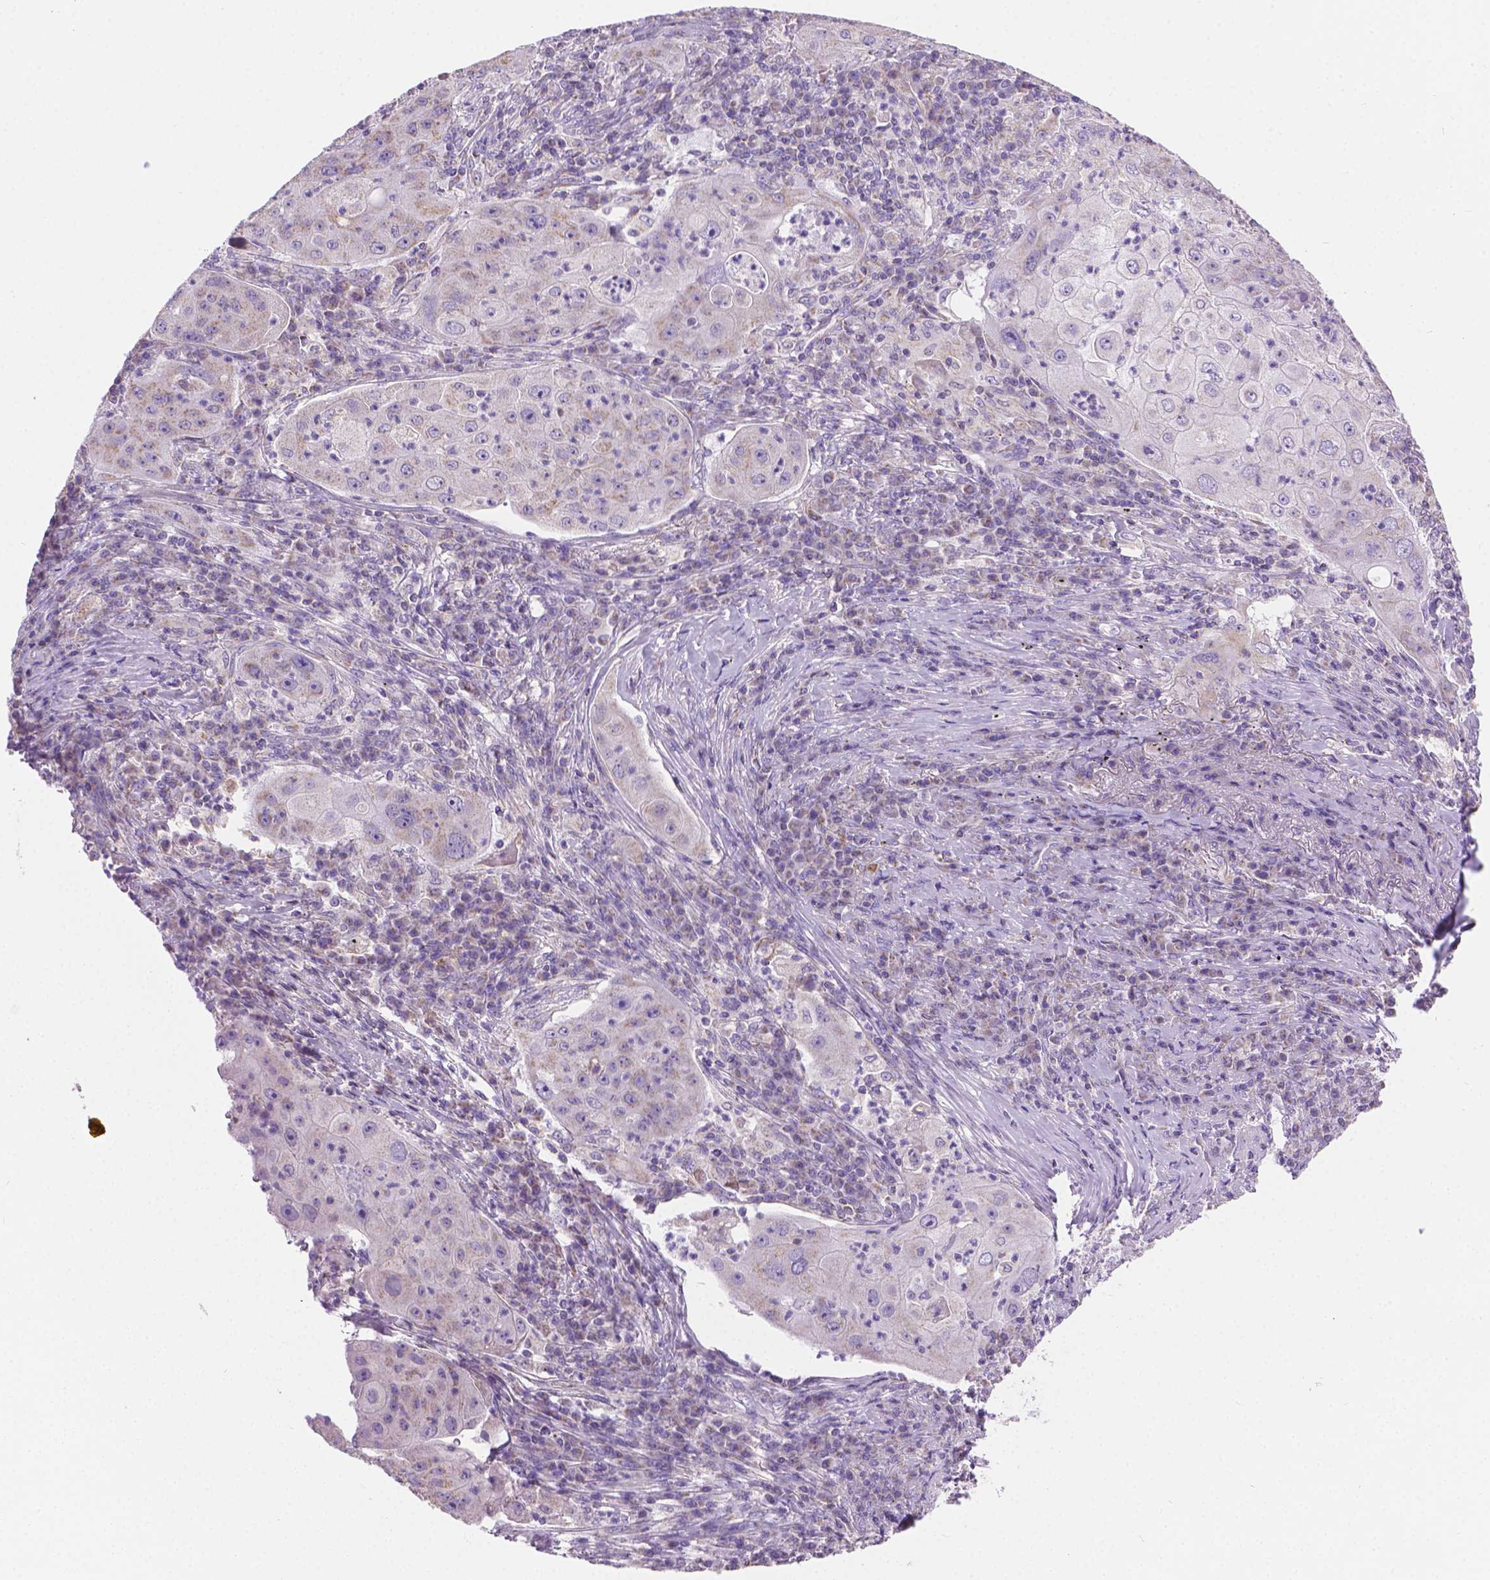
{"staining": {"intensity": "negative", "quantity": "none", "location": "none"}, "tissue": "lung cancer", "cell_type": "Tumor cells", "image_type": "cancer", "snomed": [{"axis": "morphology", "description": "Squamous cell carcinoma, NOS"}, {"axis": "topography", "description": "Lung"}], "caption": "An immunohistochemistry micrograph of squamous cell carcinoma (lung) is shown. There is no staining in tumor cells of squamous cell carcinoma (lung).", "gene": "CSPG5", "patient": {"sex": "female", "age": 59}}